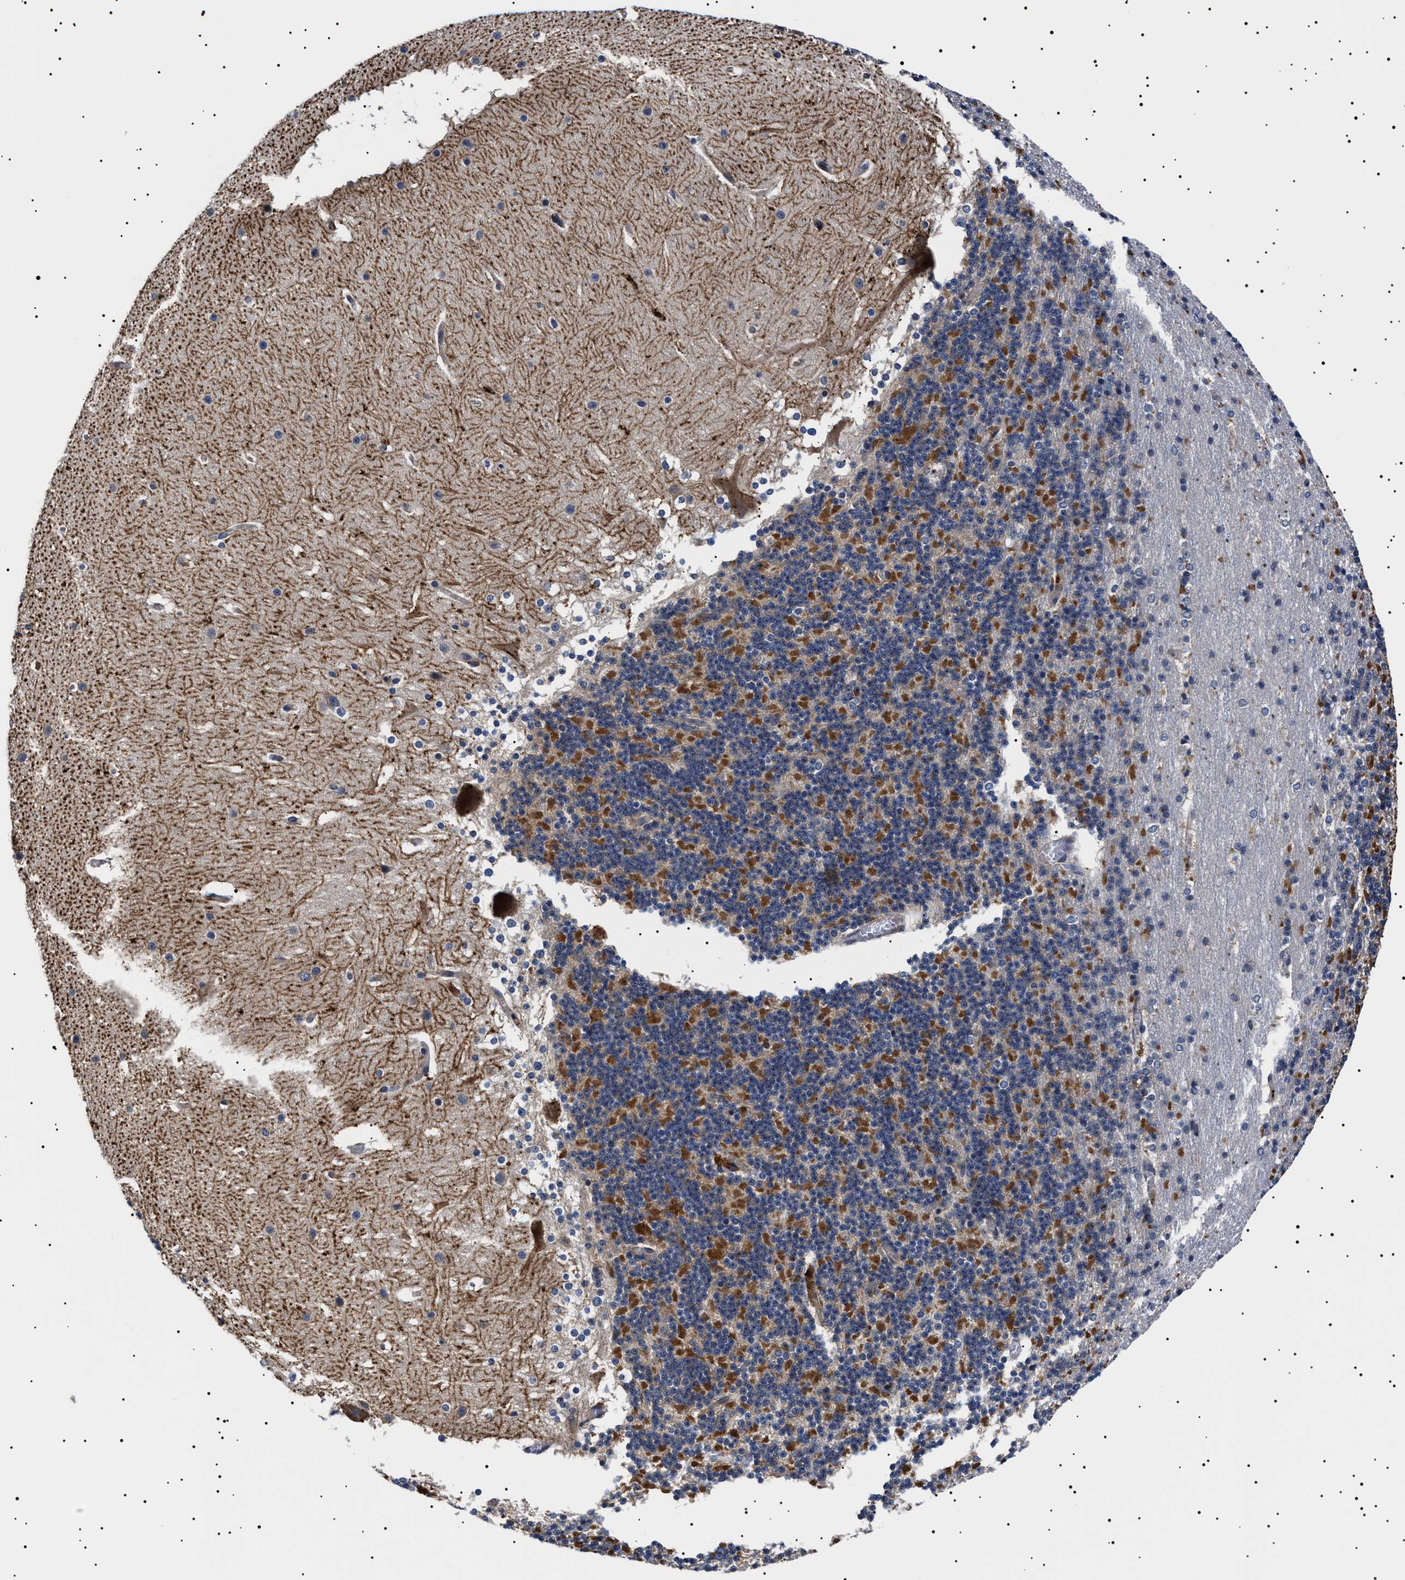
{"staining": {"intensity": "strong", "quantity": "25%-75%", "location": "cytoplasmic/membranous"}, "tissue": "cerebellum", "cell_type": "Cells in granular layer", "image_type": "normal", "snomed": [{"axis": "morphology", "description": "Normal tissue, NOS"}, {"axis": "topography", "description": "Cerebellum"}], "caption": "Immunohistochemistry (DAB (3,3'-diaminobenzidine)) staining of normal cerebellum demonstrates strong cytoplasmic/membranous protein expression in approximately 25%-75% of cells in granular layer. The staining was performed using DAB to visualize the protein expression in brown, while the nuclei were stained in blue with hematoxylin (Magnification: 20x).", "gene": "SLC4A7", "patient": {"sex": "female", "age": 19}}